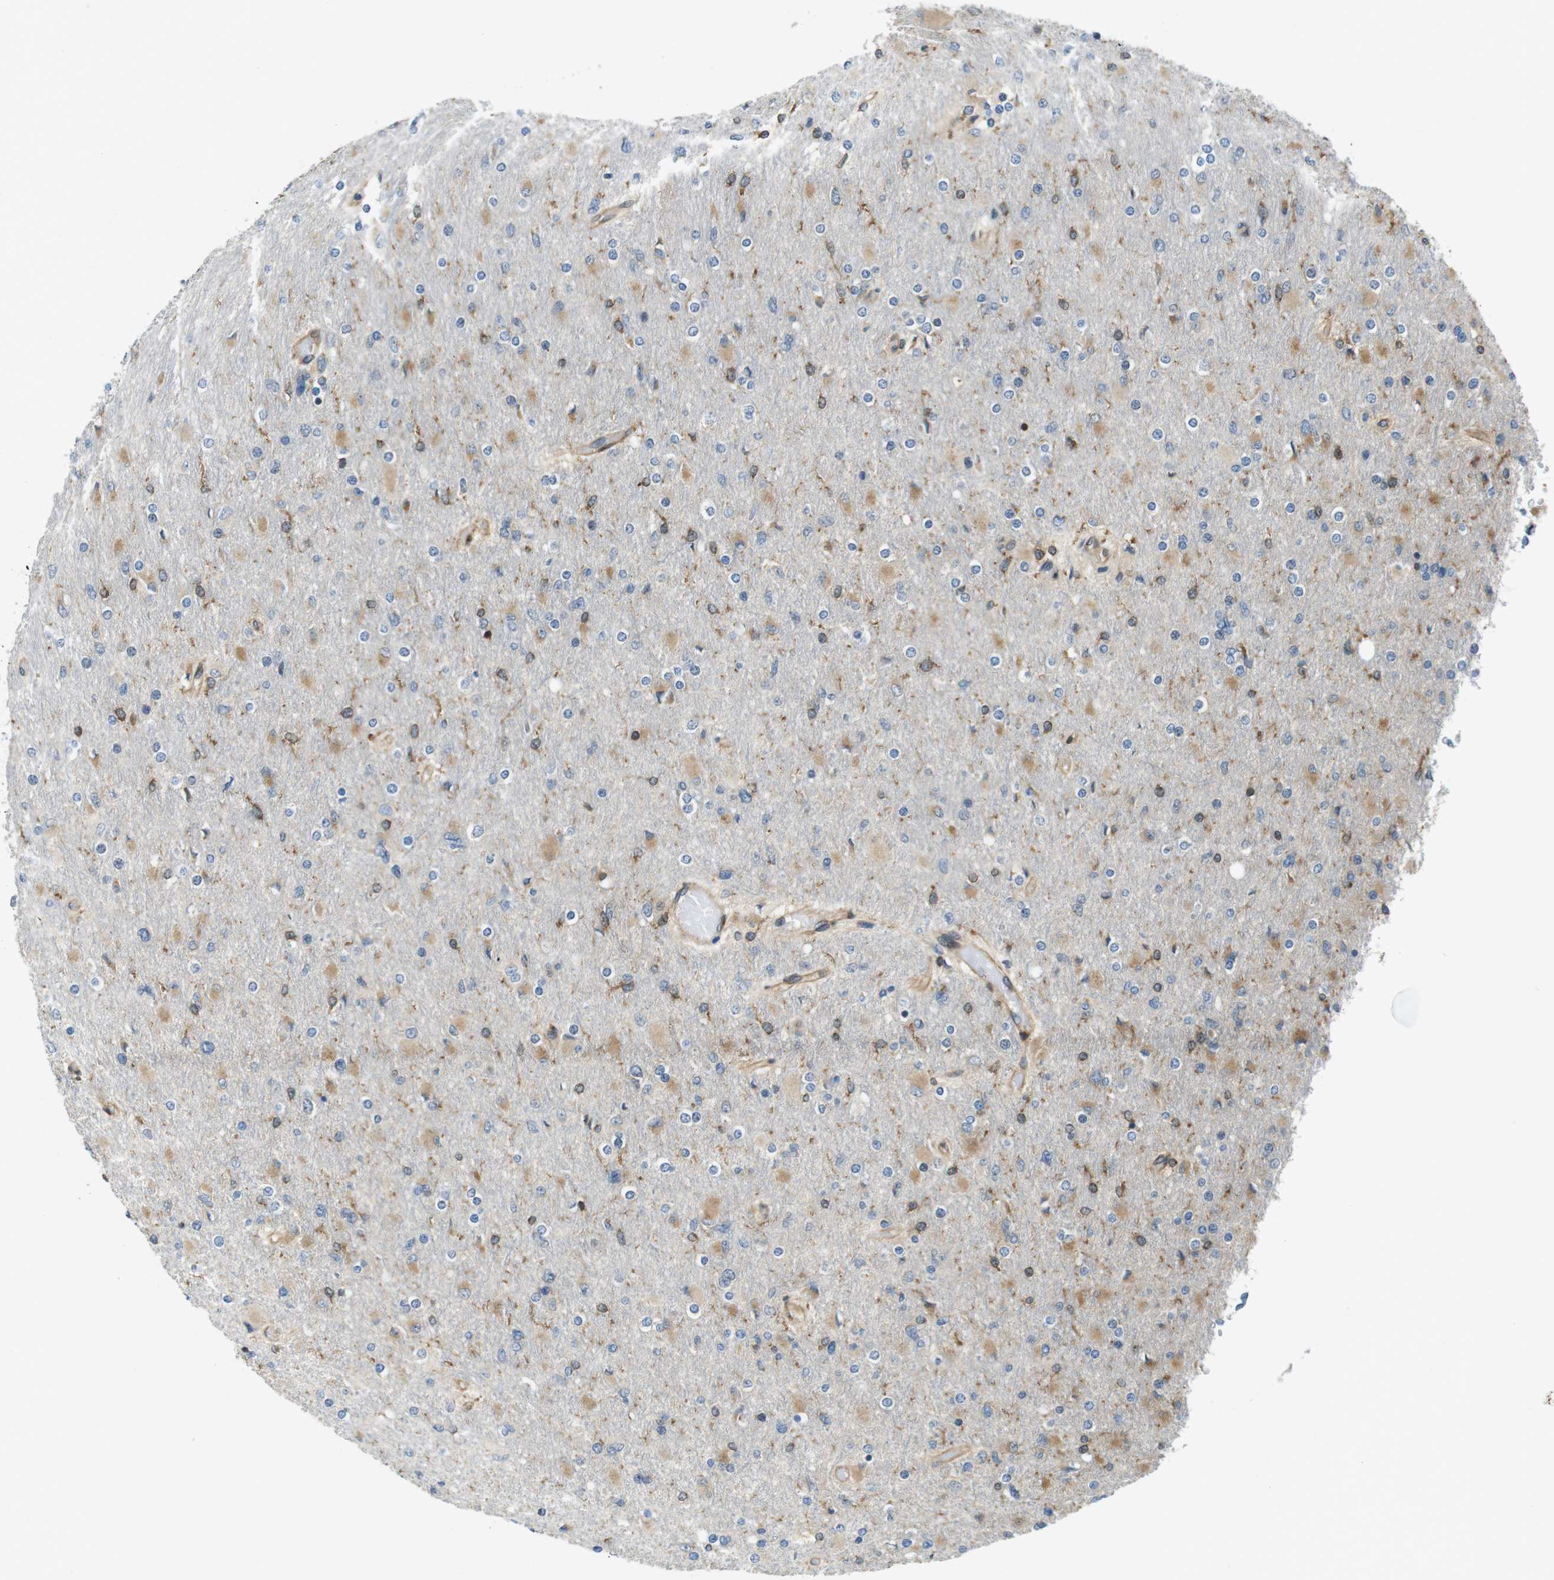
{"staining": {"intensity": "weak", "quantity": "25%-75%", "location": "cytoplasmic/membranous"}, "tissue": "glioma", "cell_type": "Tumor cells", "image_type": "cancer", "snomed": [{"axis": "morphology", "description": "Glioma, malignant, High grade"}, {"axis": "topography", "description": "Cerebral cortex"}], "caption": "Malignant high-grade glioma stained for a protein shows weak cytoplasmic/membranous positivity in tumor cells.", "gene": "PALD1", "patient": {"sex": "female", "age": 36}}